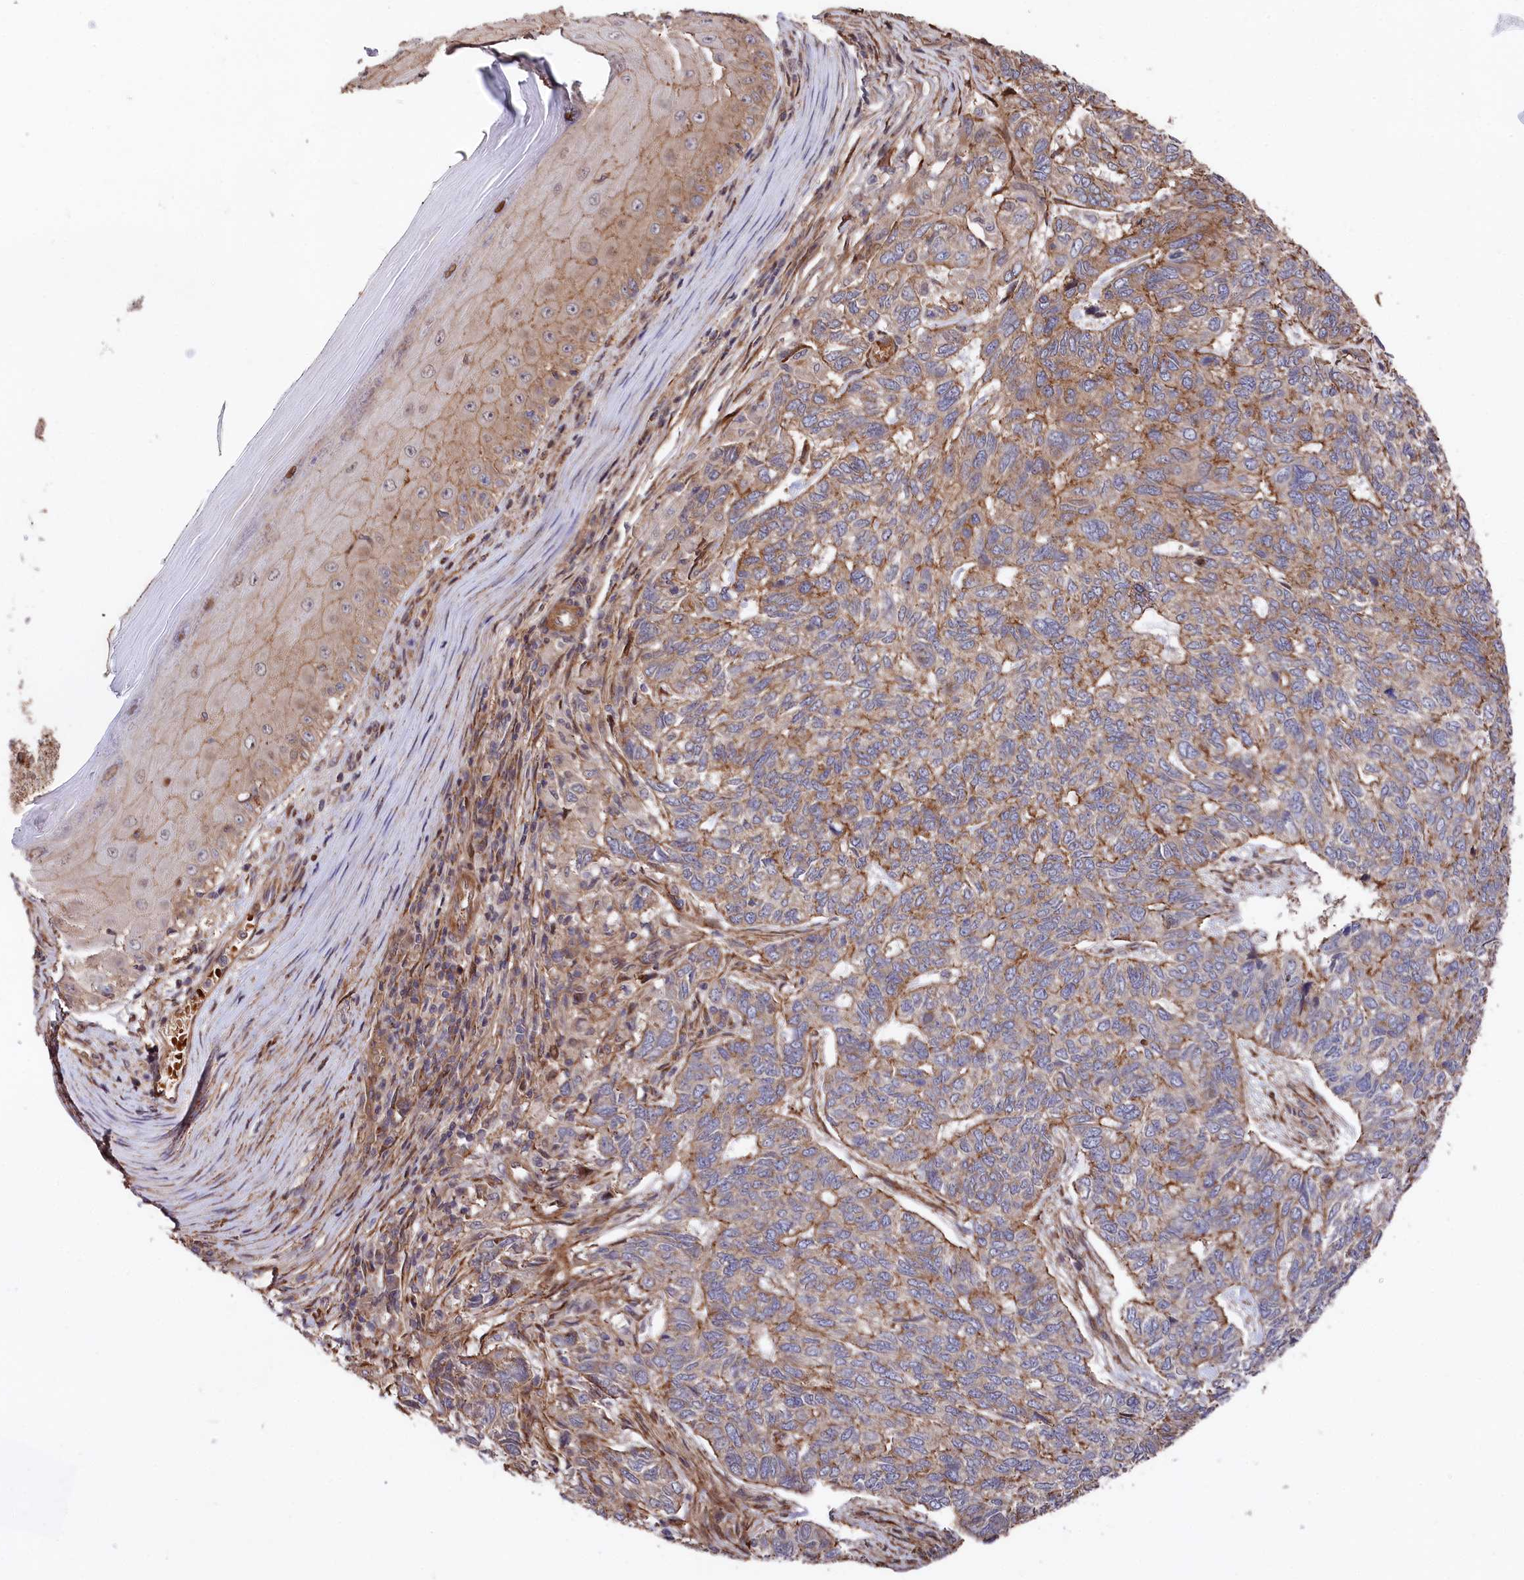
{"staining": {"intensity": "moderate", "quantity": "25%-75%", "location": "cytoplasmic/membranous"}, "tissue": "skin cancer", "cell_type": "Tumor cells", "image_type": "cancer", "snomed": [{"axis": "morphology", "description": "Basal cell carcinoma"}, {"axis": "topography", "description": "Skin"}], "caption": "Tumor cells exhibit medium levels of moderate cytoplasmic/membranous staining in about 25%-75% of cells in human skin basal cell carcinoma.", "gene": "TNKS1BP1", "patient": {"sex": "female", "age": 65}}